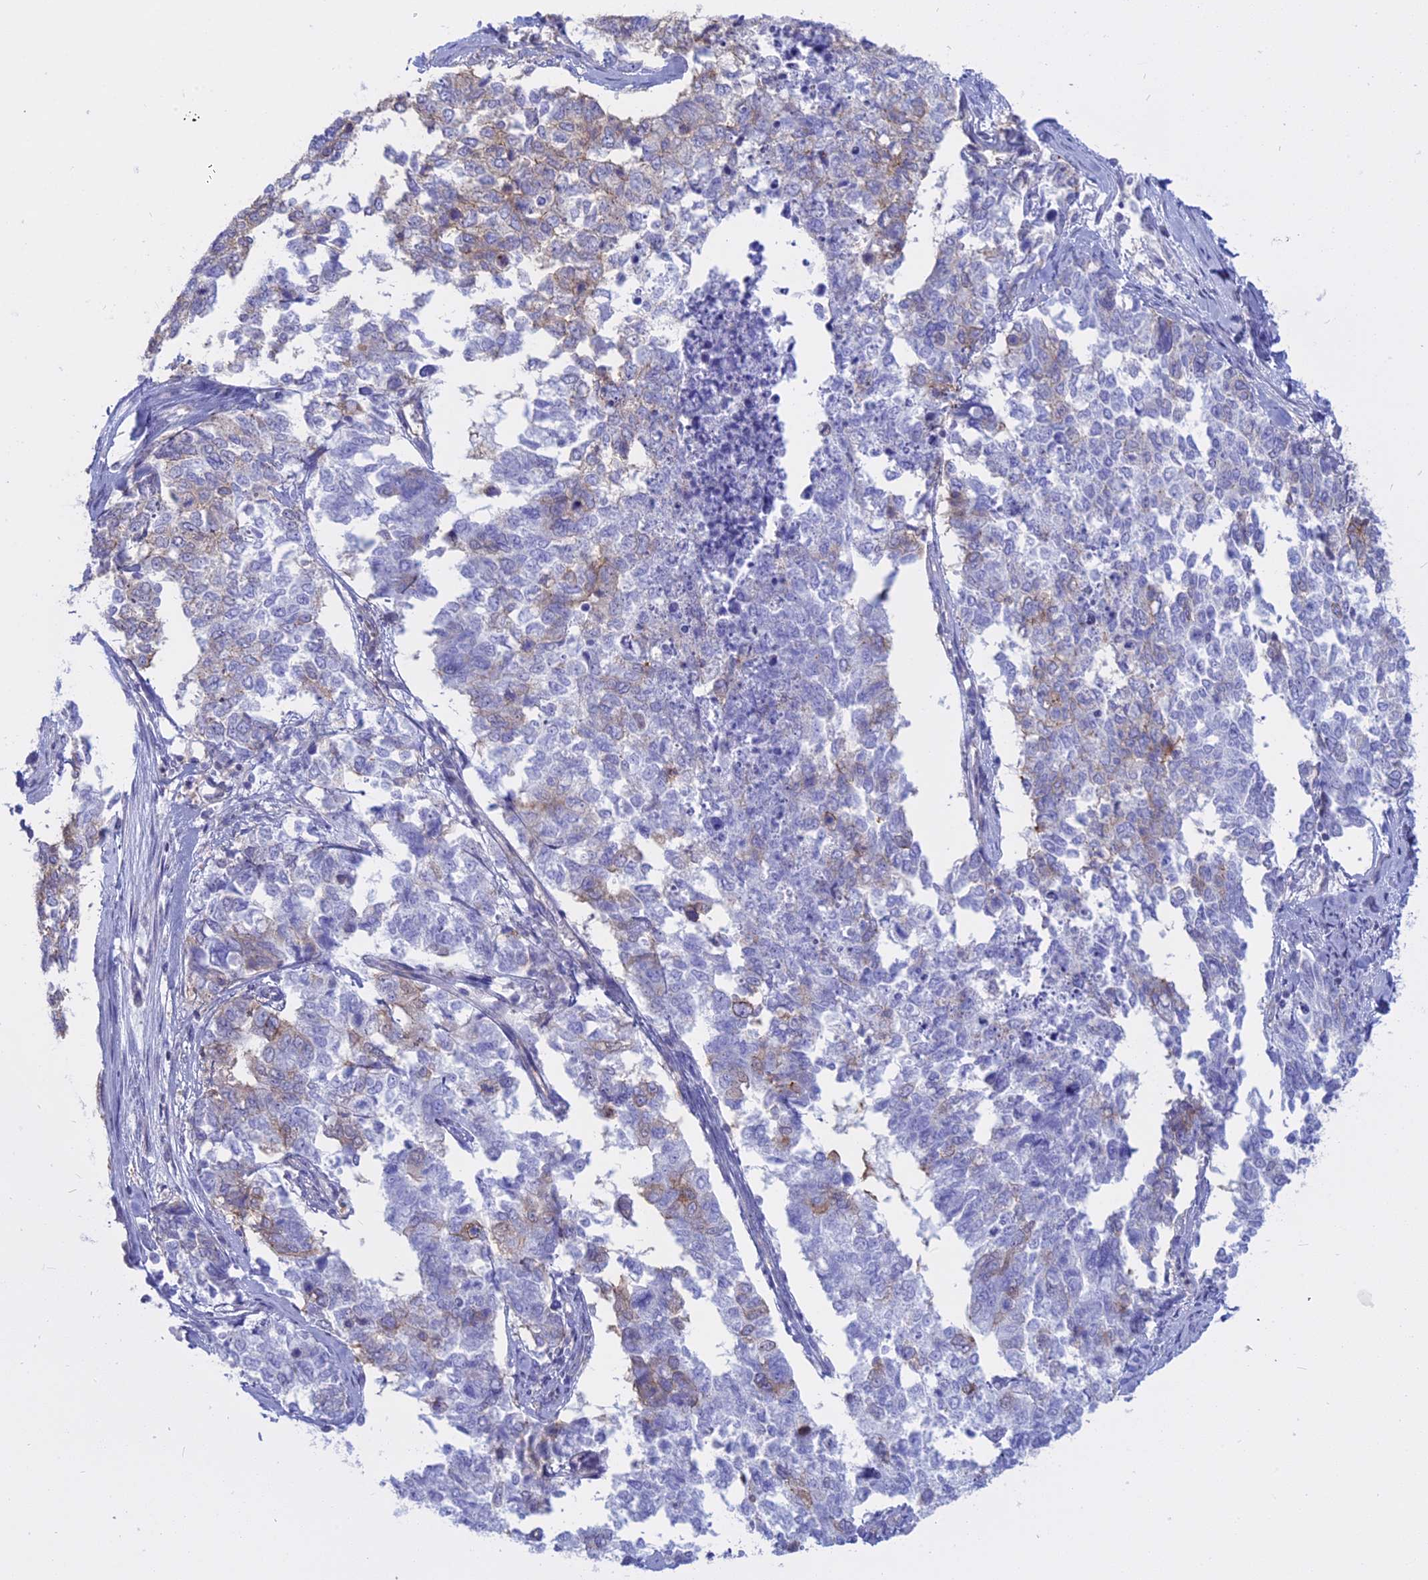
{"staining": {"intensity": "weak", "quantity": "25%-75%", "location": "cytoplasmic/membranous"}, "tissue": "cervical cancer", "cell_type": "Tumor cells", "image_type": "cancer", "snomed": [{"axis": "morphology", "description": "Squamous cell carcinoma, NOS"}, {"axis": "topography", "description": "Cervix"}], "caption": "Brown immunohistochemical staining in squamous cell carcinoma (cervical) demonstrates weak cytoplasmic/membranous staining in approximately 25%-75% of tumor cells. (Brightfield microscopy of DAB IHC at high magnification).", "gene": "AHCYL1", "patient": {"sex": "female", "age": 63}}